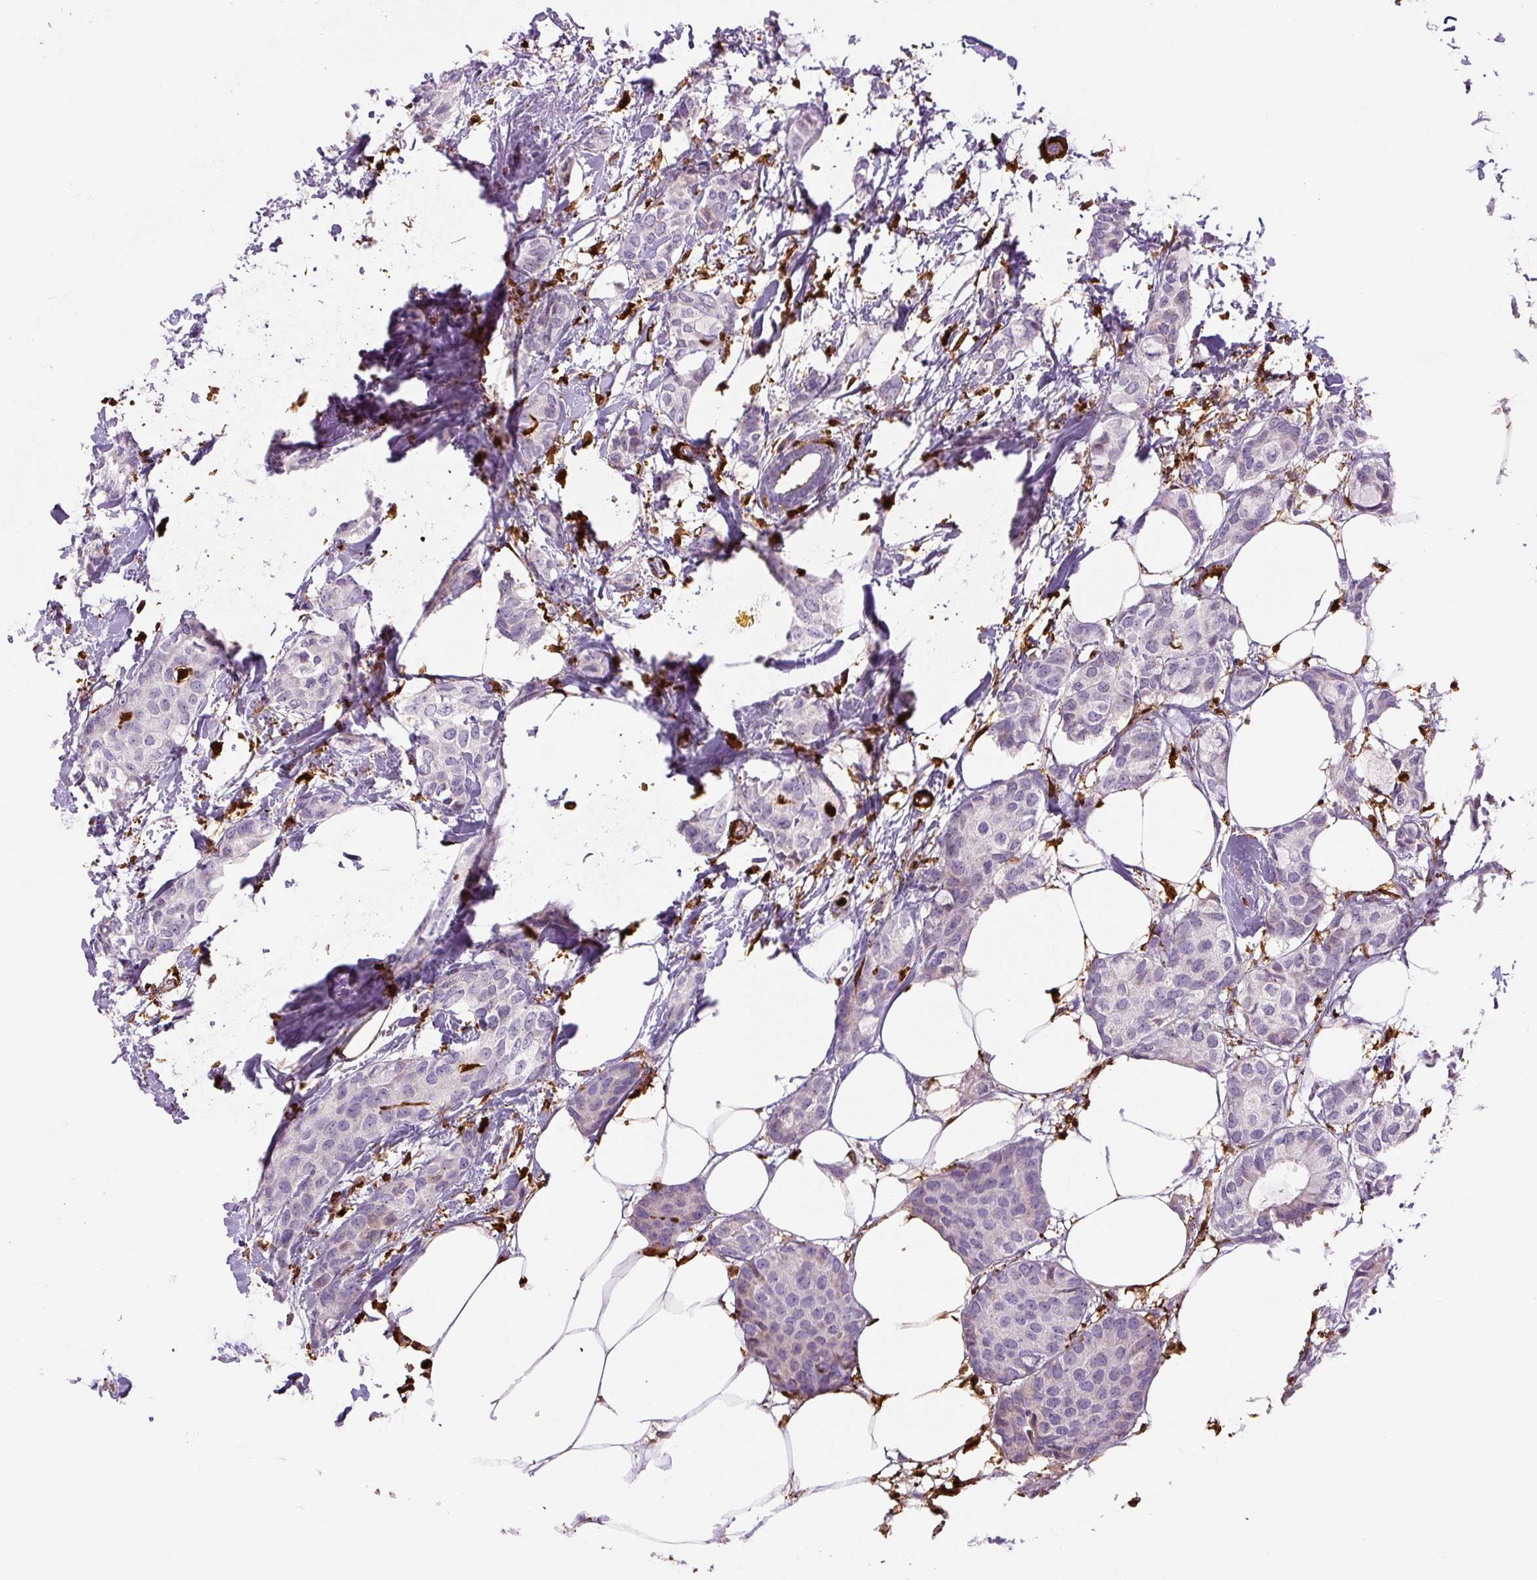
{"staining": {"intensity": "negative", "quantity": "none", "location": "none"}, "tissue": "breast cancer", "cell_type": "Tumor cells", "image_type": "cancer", "snomed": [{"axis": "morphology", "description": "Duct carcinoma"}, {"axis": "topography", "description": "Breast"}], "caption": "Immunohistochemistry (IHC) micrograph of neoplastic tissue: human breast infiltrating ductal carcinoma stained with DAB displays no significant protein staining in tumor cells.", "gene": "S100A4", "patient": {"sex": "female", "age": 73}}